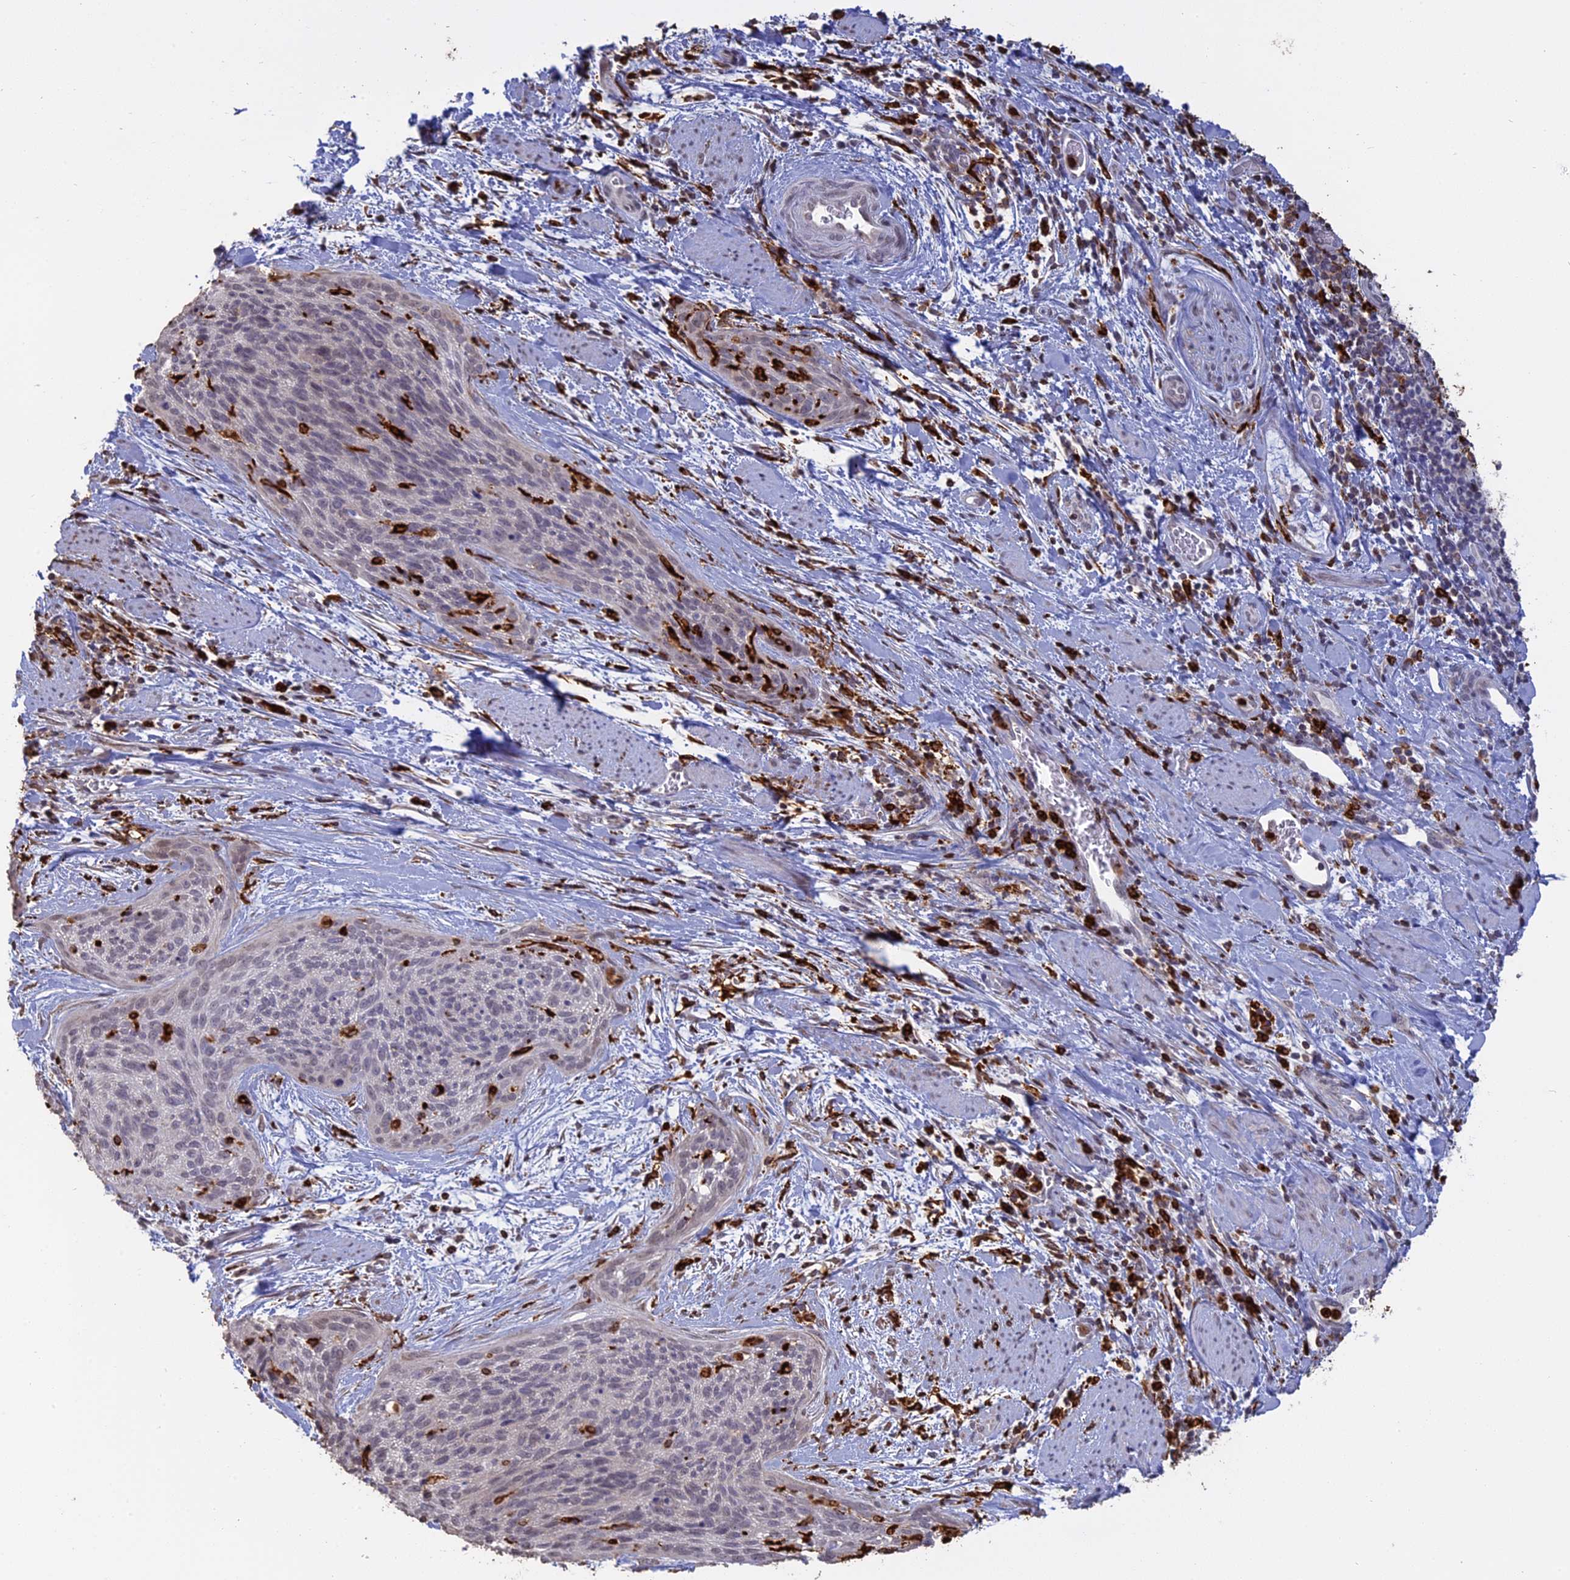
{"staining": {"intensity": "negative", "quantity": "none", "location": "none"}, "tissue": "cervical cancer", "cell_type": "Tumor cells", "image_type": "cancer", "snomed": [{"axis": "morphology", "description": "Squamous cell carcinoma, NOS"}, {"axis": "topography", "description": "Cervix"}], "caption": "An immunohistochemistry micrograph of cervical cancer is shown. There is no staining in tumor cells of cervical cancer.", "gene": "APOBR", "patient": {"sex": "female", "age": 55}}